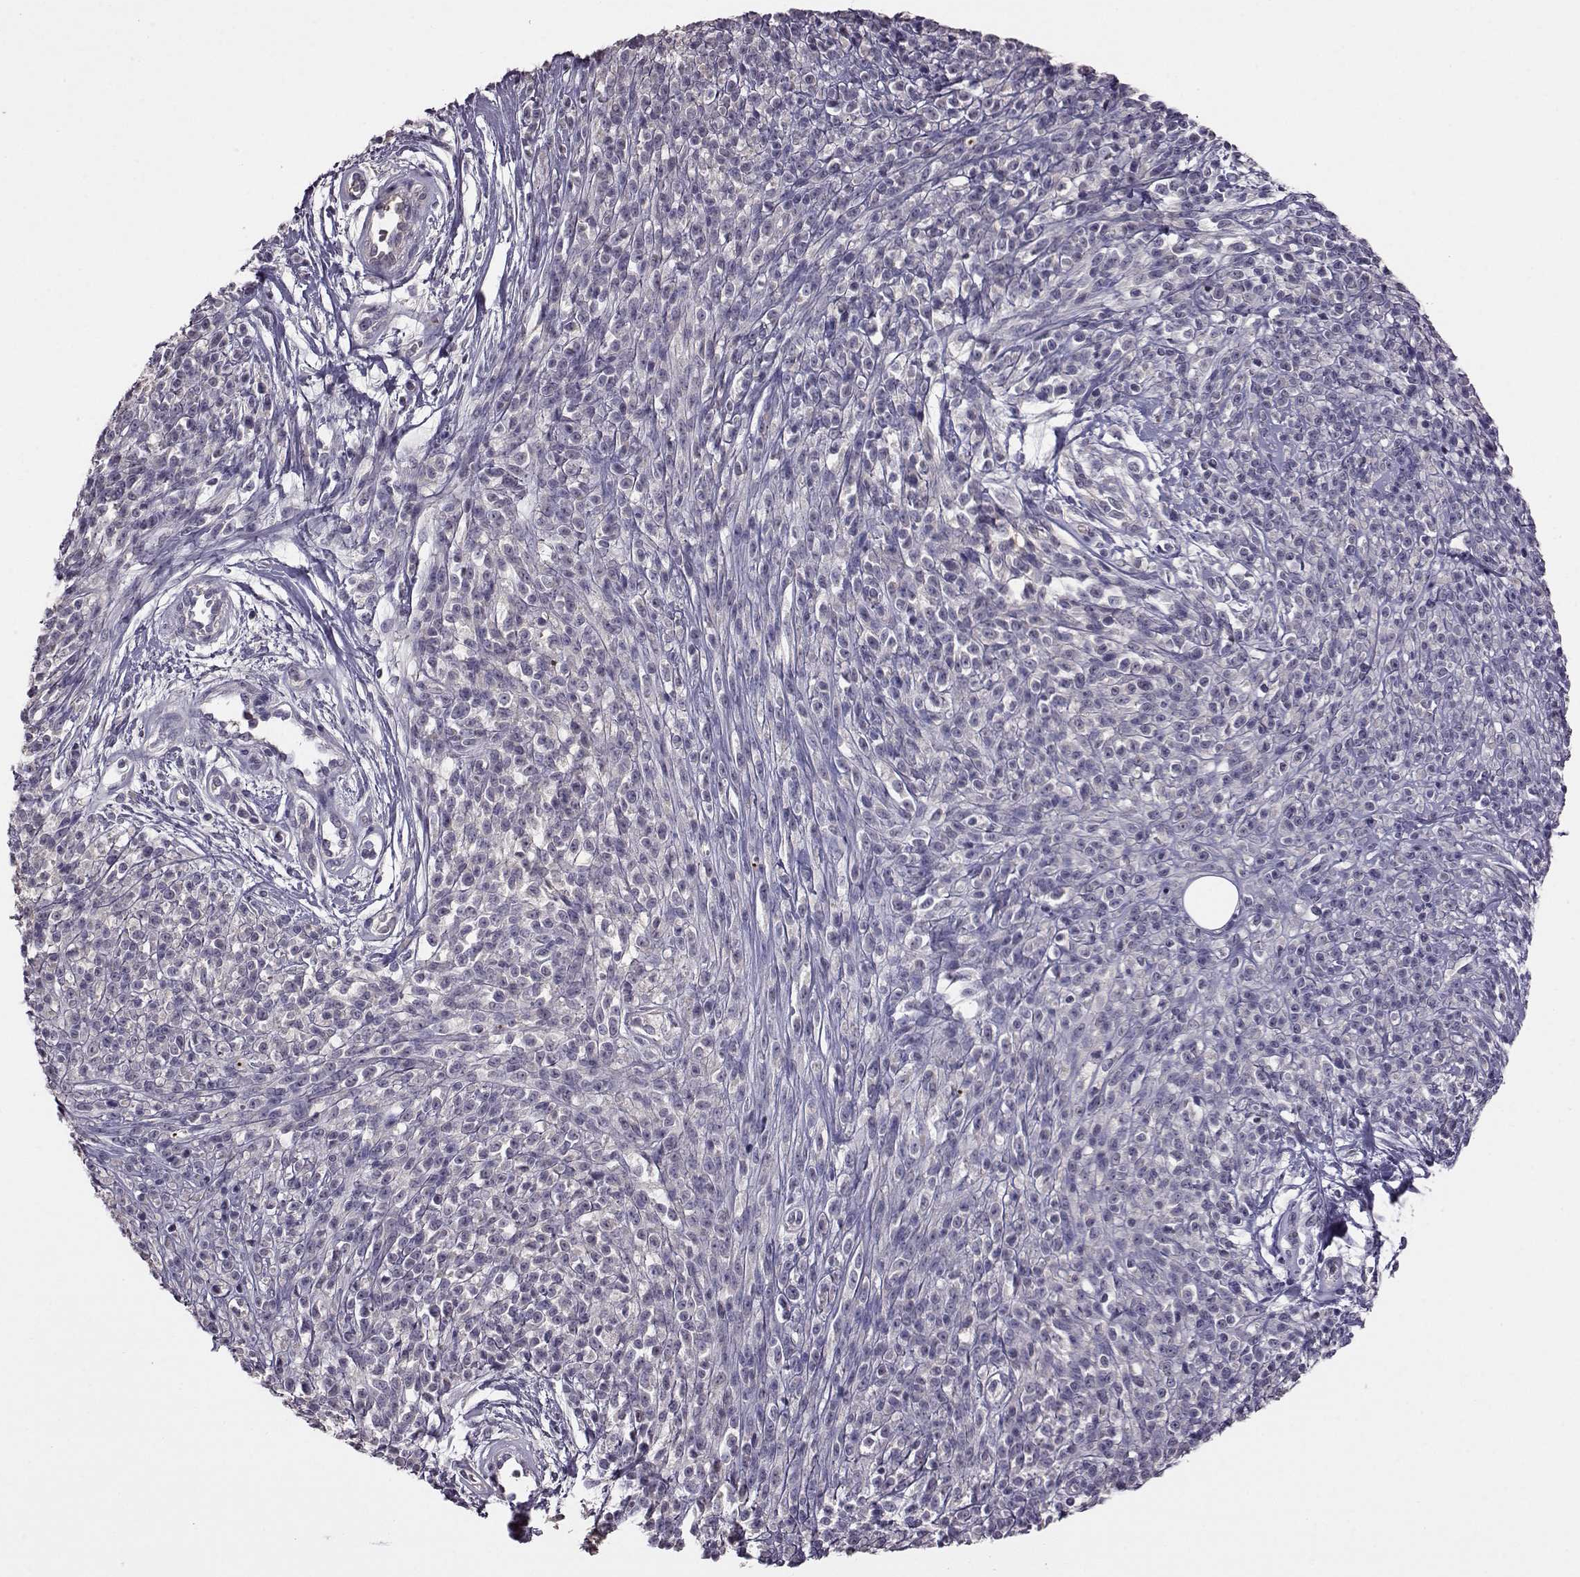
{"staining": {"intensity": "negative", "quantity": "none", "location": "none"}, "tissue": "melanoma", "cell_type": "Tumor cells", "image_type": "cancer", "snomed": [{"axis": "morphology", "description": "Malignant melanoma, NOS"}, {"axis": "topography", "description": "Skin"}, {"axis": "topography", "description": "Skin of trunk"}], "caption": "DAB immunohistochemical staining of malignant melanoma demonstrates no significant positivity in tumor cells.", "gene": "ADGRG2", "patient": {"sex": "male", "age": 74}}